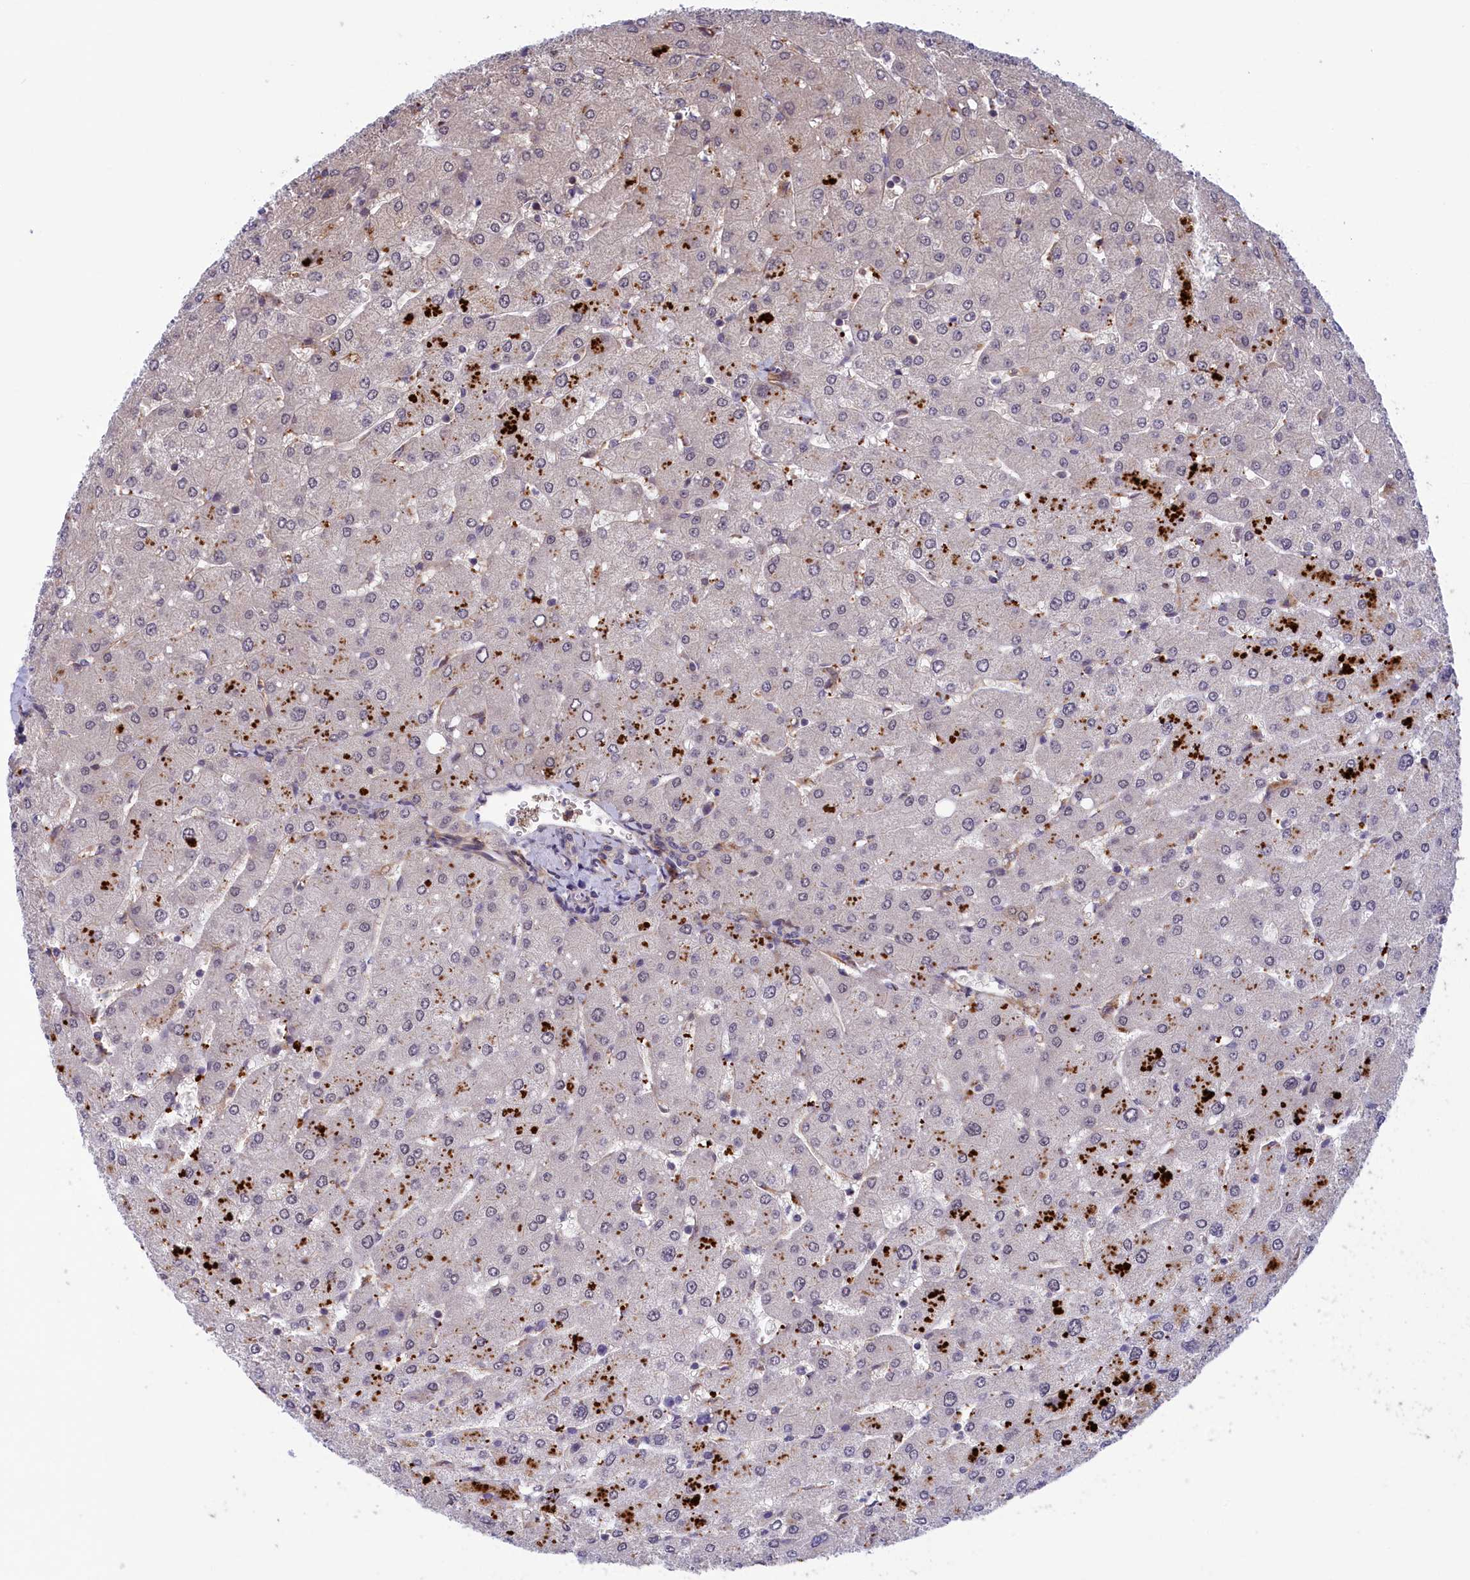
{"staining": {"intensity": "negative", "quantity": "none", "location": "none"}, "tissue": "liver", "cell_type": "Cholangiocytes", "image_type": "normal", "snomed": [{"axis": "morphology", "description": "Normal tissue, NOS"}, {"axis": "topography", "description": "Liver"}], "caption": "This is a photomicrograph of IHC staining of unremarkable liver, which shows no positivity in cholangiocytes.", "gene": "STYX", "patient": {"sex": "male", "age": 55}}